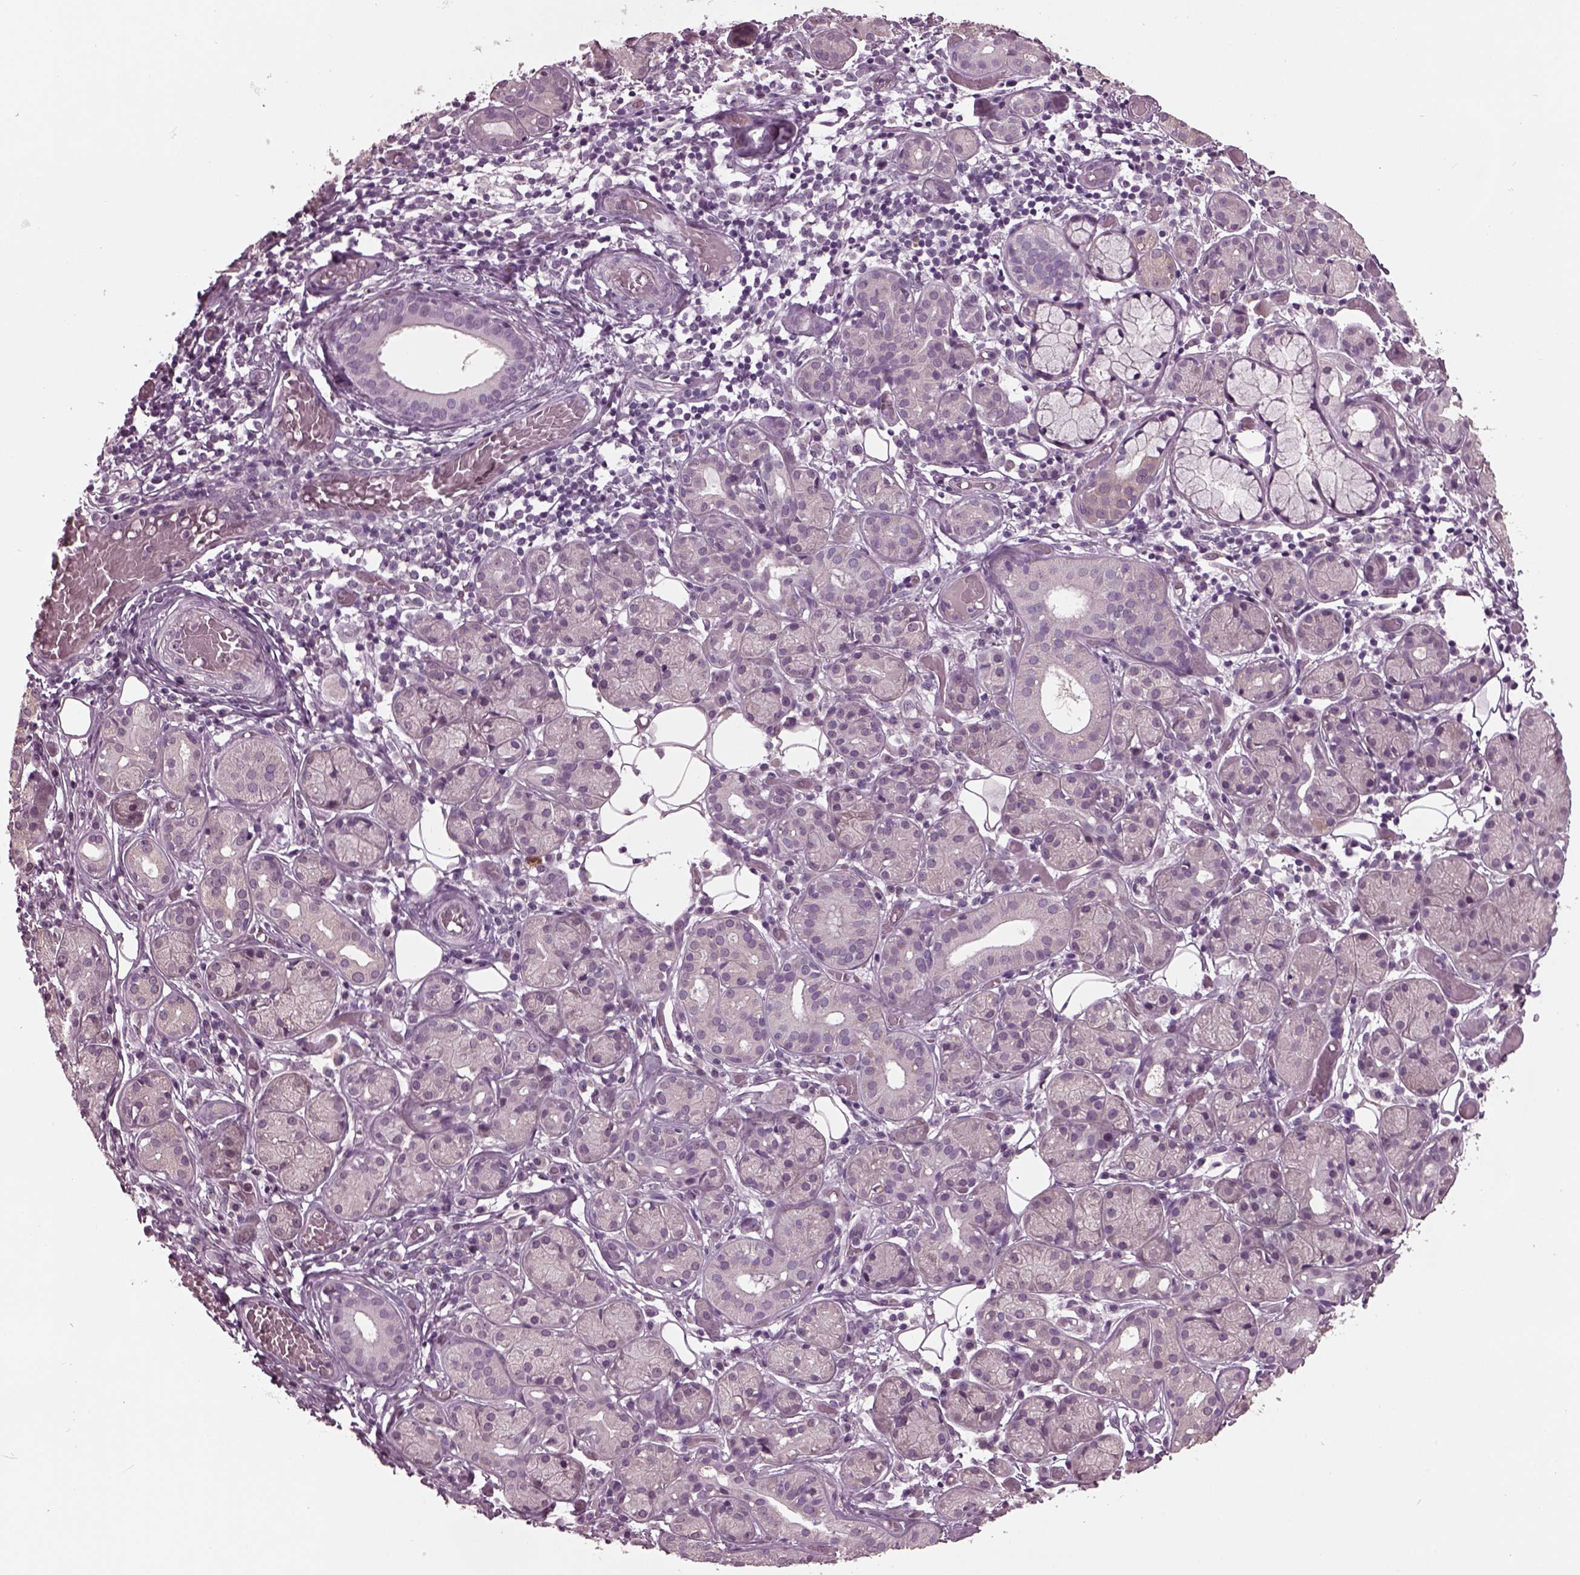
{"staining": {"intensity": "negative", "quantity": "none", "location": "none"}, "tissue": "salivary gland", "cell_type": "Glandular cells", "image_type": "normal", "snomed": [{"axis": "morphology", "description": "Normal tissue, NOS"}, {"axis": "topography", "description": "Salivary gland"}, {"axis": "topography", "description": "Peripheral nerve tissue"}], "caption": "Immunohistochemical staining of unremarkable human salivary gland displays no significant positivity in glandular cells.", "gene": "CLCN4", "patient": {"sex": "male", "age": 71}}